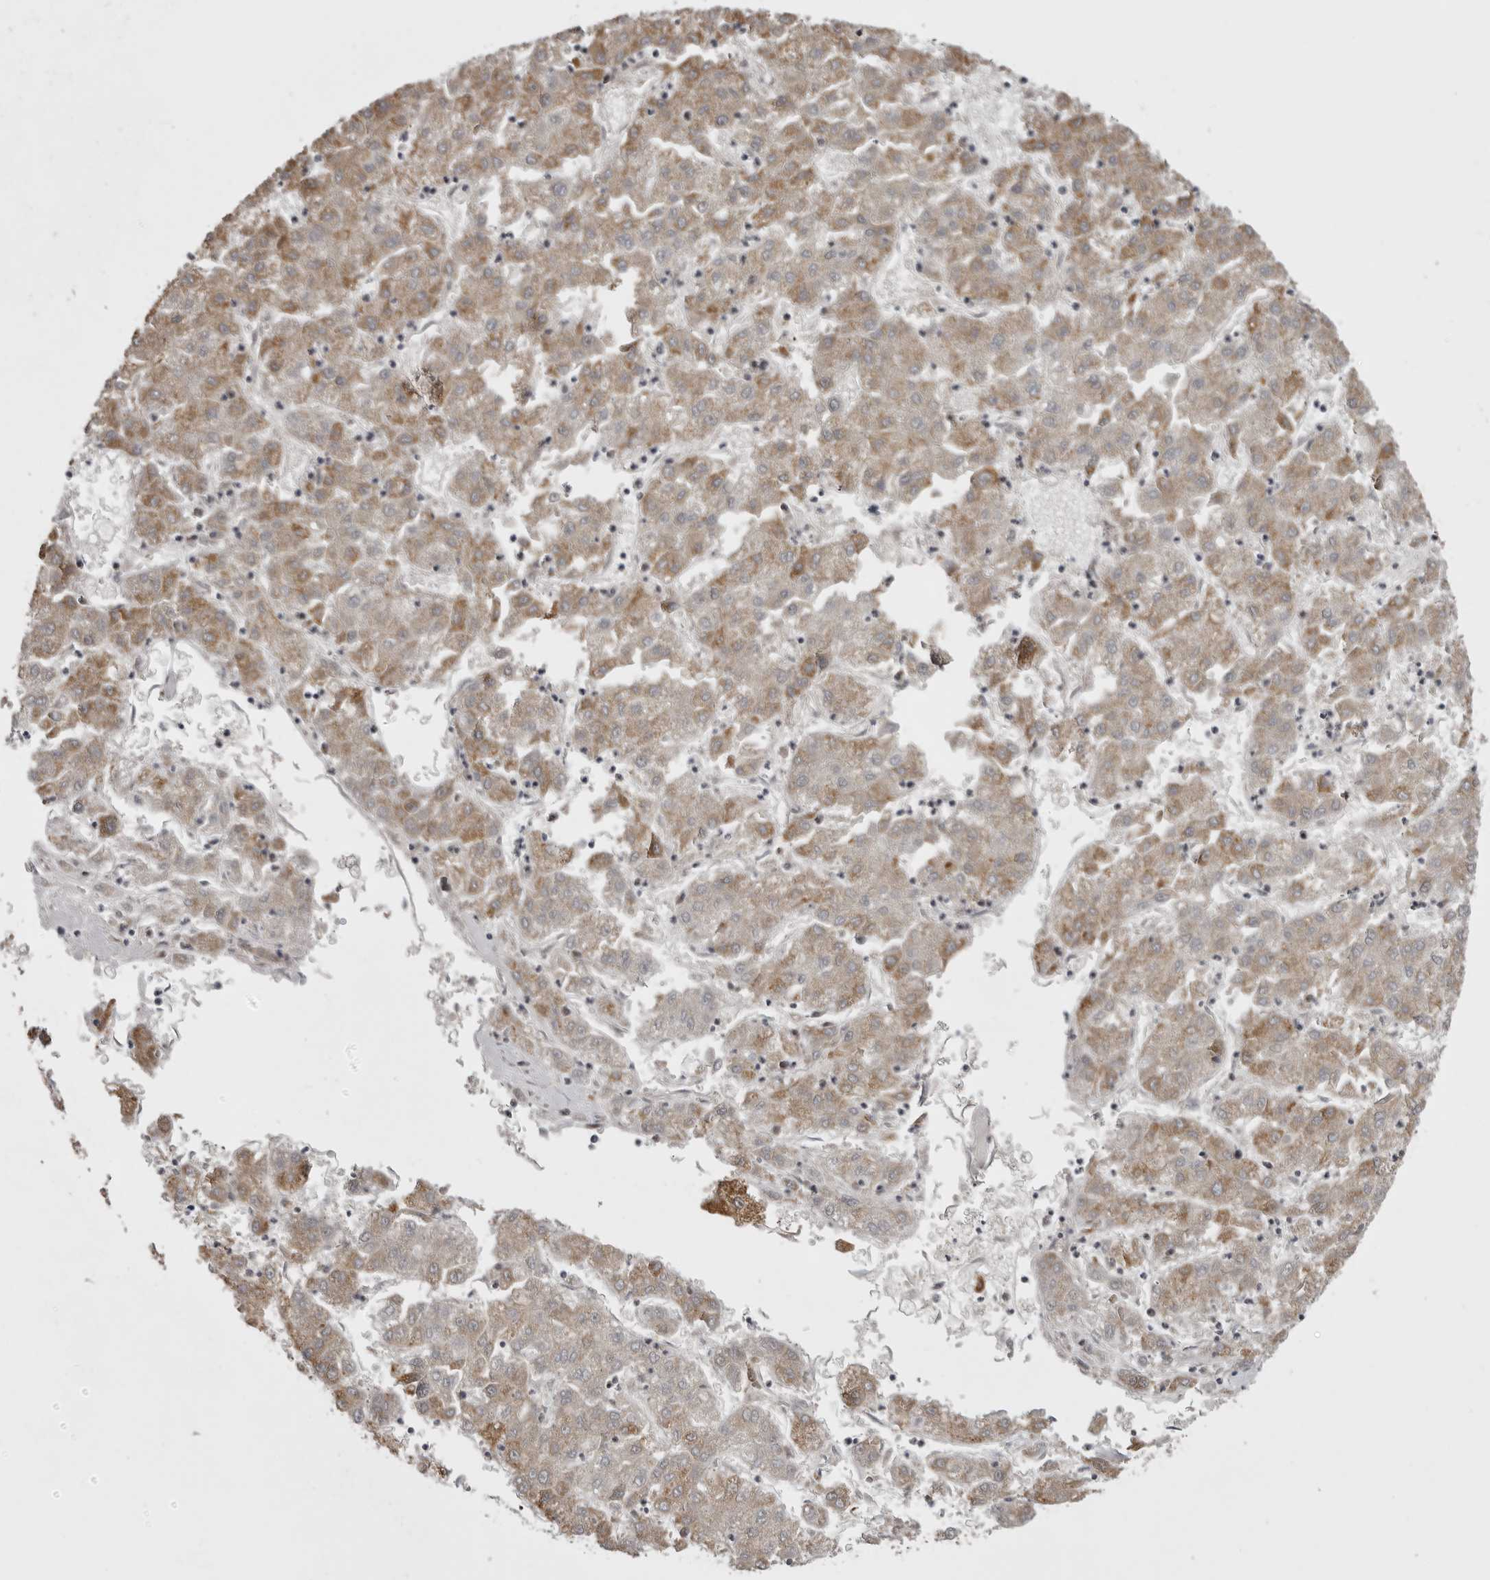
{"staining": {"intensity": "moderate", "quantity": "25%-75%", "location": "cytoplasmic/membranous"}, "tissue": "liver cancer", "cell_type": "Tumor cells", "image_type": "cancer", "snomed": [{"axis": "morphology", "description": "Carcinoma, Hepatocellular, NOS"}, {"axis": "topography", "description": "Liver"}], "caption": "High-magnification brightfield microscopy of hepatocellular carcinoma (liver) stained with DAB (3,3'-diaminobenzidine) (brown) and counterstained with hematoxylin (blue). tumor cells exhibit moderate cytoplasmic/membranous expression is present in approximately25%-75% of cells.", "gene": "ZNRF1", "patient": {"sex": "male", "age": 72}}